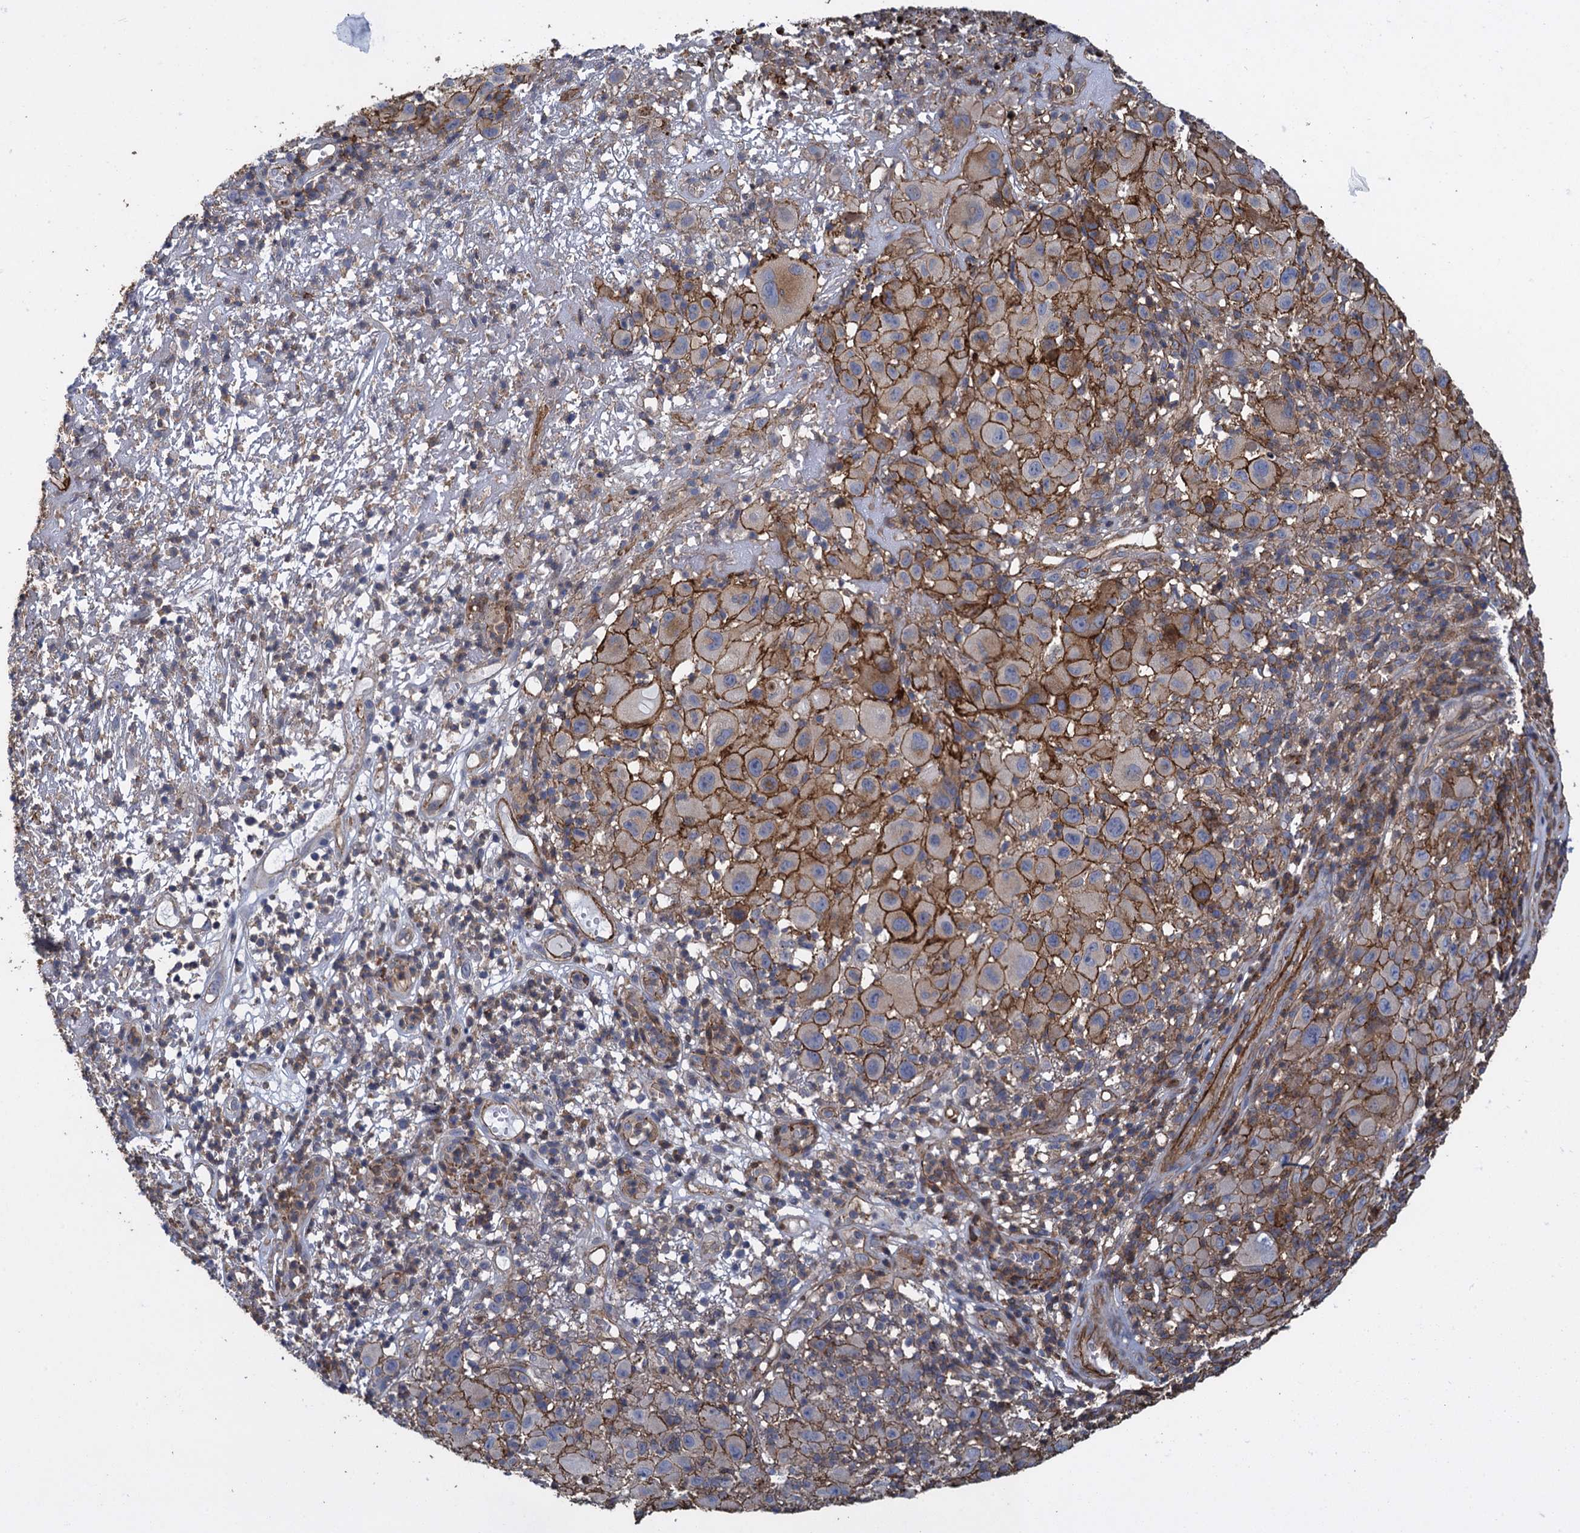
{"staining": {"intensity": "strong", "quantity": "25%-75%", "location": "cytoplasmic/membranous"}, "tissue": "melanoma", "cell_type": "Tumor cells", "image_type": "cancer", "snomed": [{"axis": "morphology", "description": "Malignant melanoma, NOS"}, {"axis": "topography", "description": "Skin"}], "caption": "Immunohistochemical staining of malignant melanoma reveals high levels of strong cytoplasmic/membranous expression in about 25%-75% of tumor cells.", "gene": "PROSER2", "patient": {"sex": "male", "age": 73}}